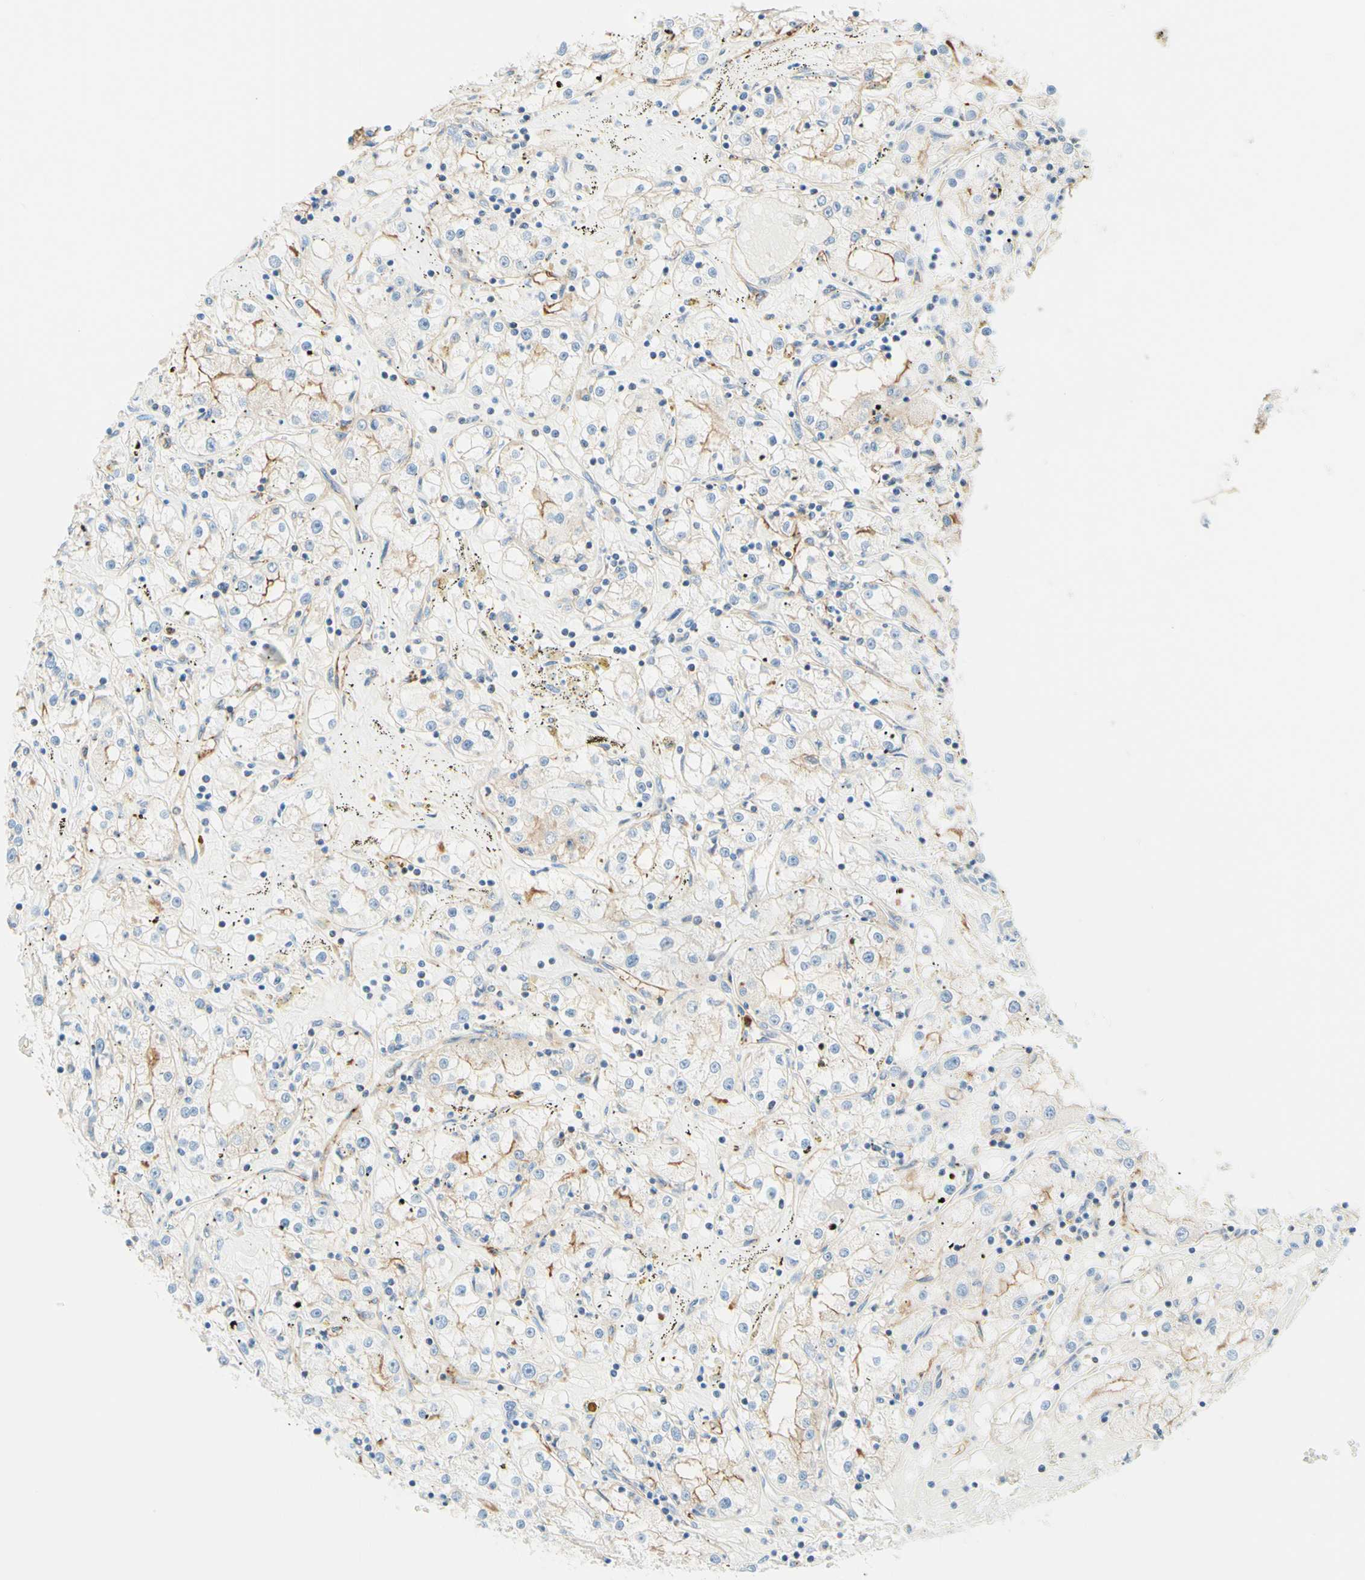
{"staining": {"intensity": "weak", "quantity": "<25%", "location": "cytoplasmic/membranous"}, "tissue": "renal cancer", "cell_type": "Tumor cells", "image_type": "cancer", "snomed": [{"axis": "morphology", "description": "Adenocarcinoma, NOS"}, {"axis": "topography", "description": "Kidney"}], "caption": "Protein analysis of renal cancer (adenocarcinoma) exhibits no significant expression in tumor cells.", "gene": "TREM2", "patient": {"sex": "male", "age": 56}}